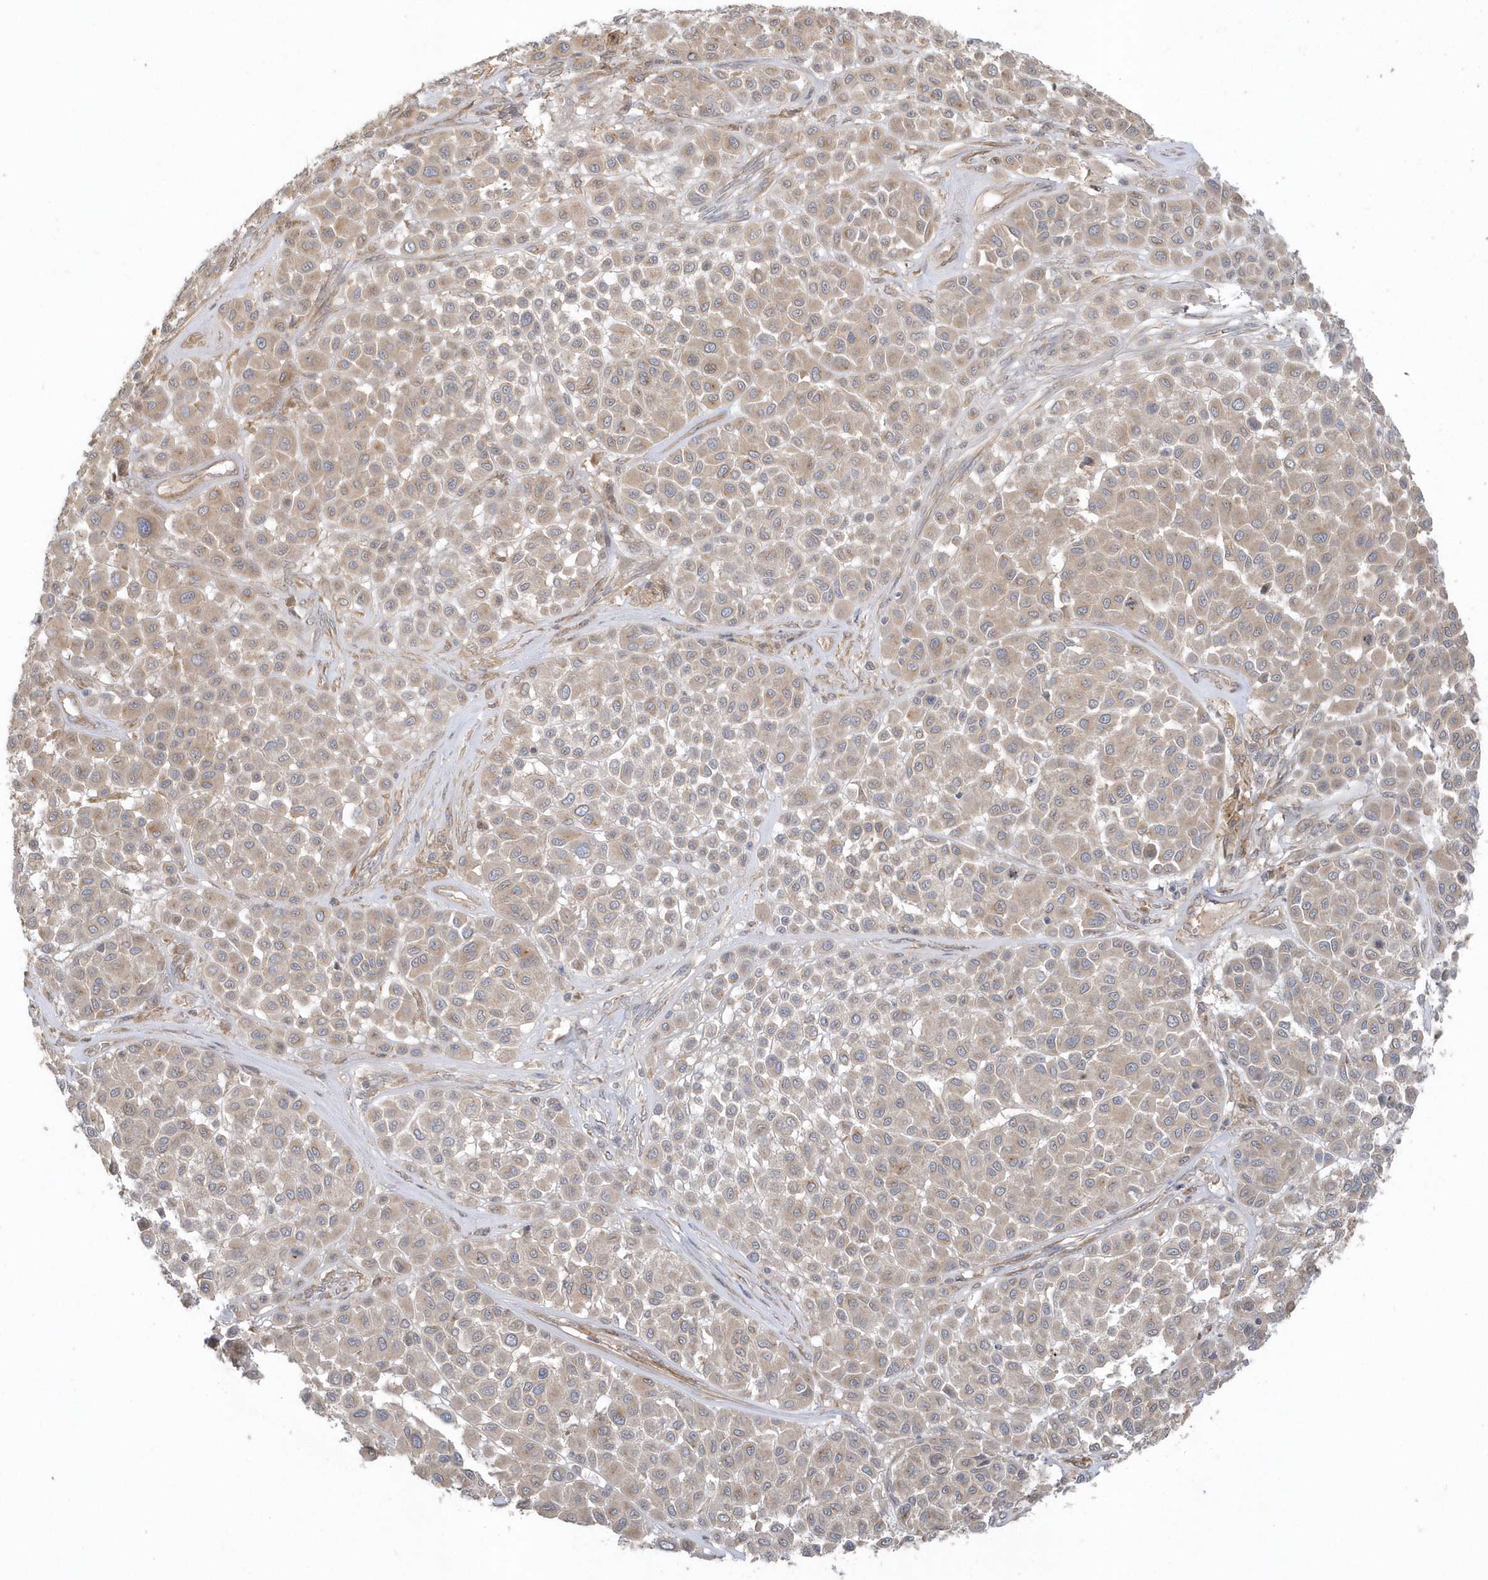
{"staining": {"intensity": "weak", "quantity": "25%-75%", "location": "cytoplasmic/membranous"}, "tissue": "melanoma", "cell_type": "Tumor cells", "image_type": "cancer", "snomed": [{"axis": "morphology", "description": "Malignant melanoma, Metastatic site"}, {"axis": "topography", "description": "Soft tissue"}], "caption": "Human malignant melanoma (metastatic site) stained with a protein marker demonstrates weak staining in tumor cells.", "gene": "ACTR1A", "patient": {"sex": "male", "age": 41}}